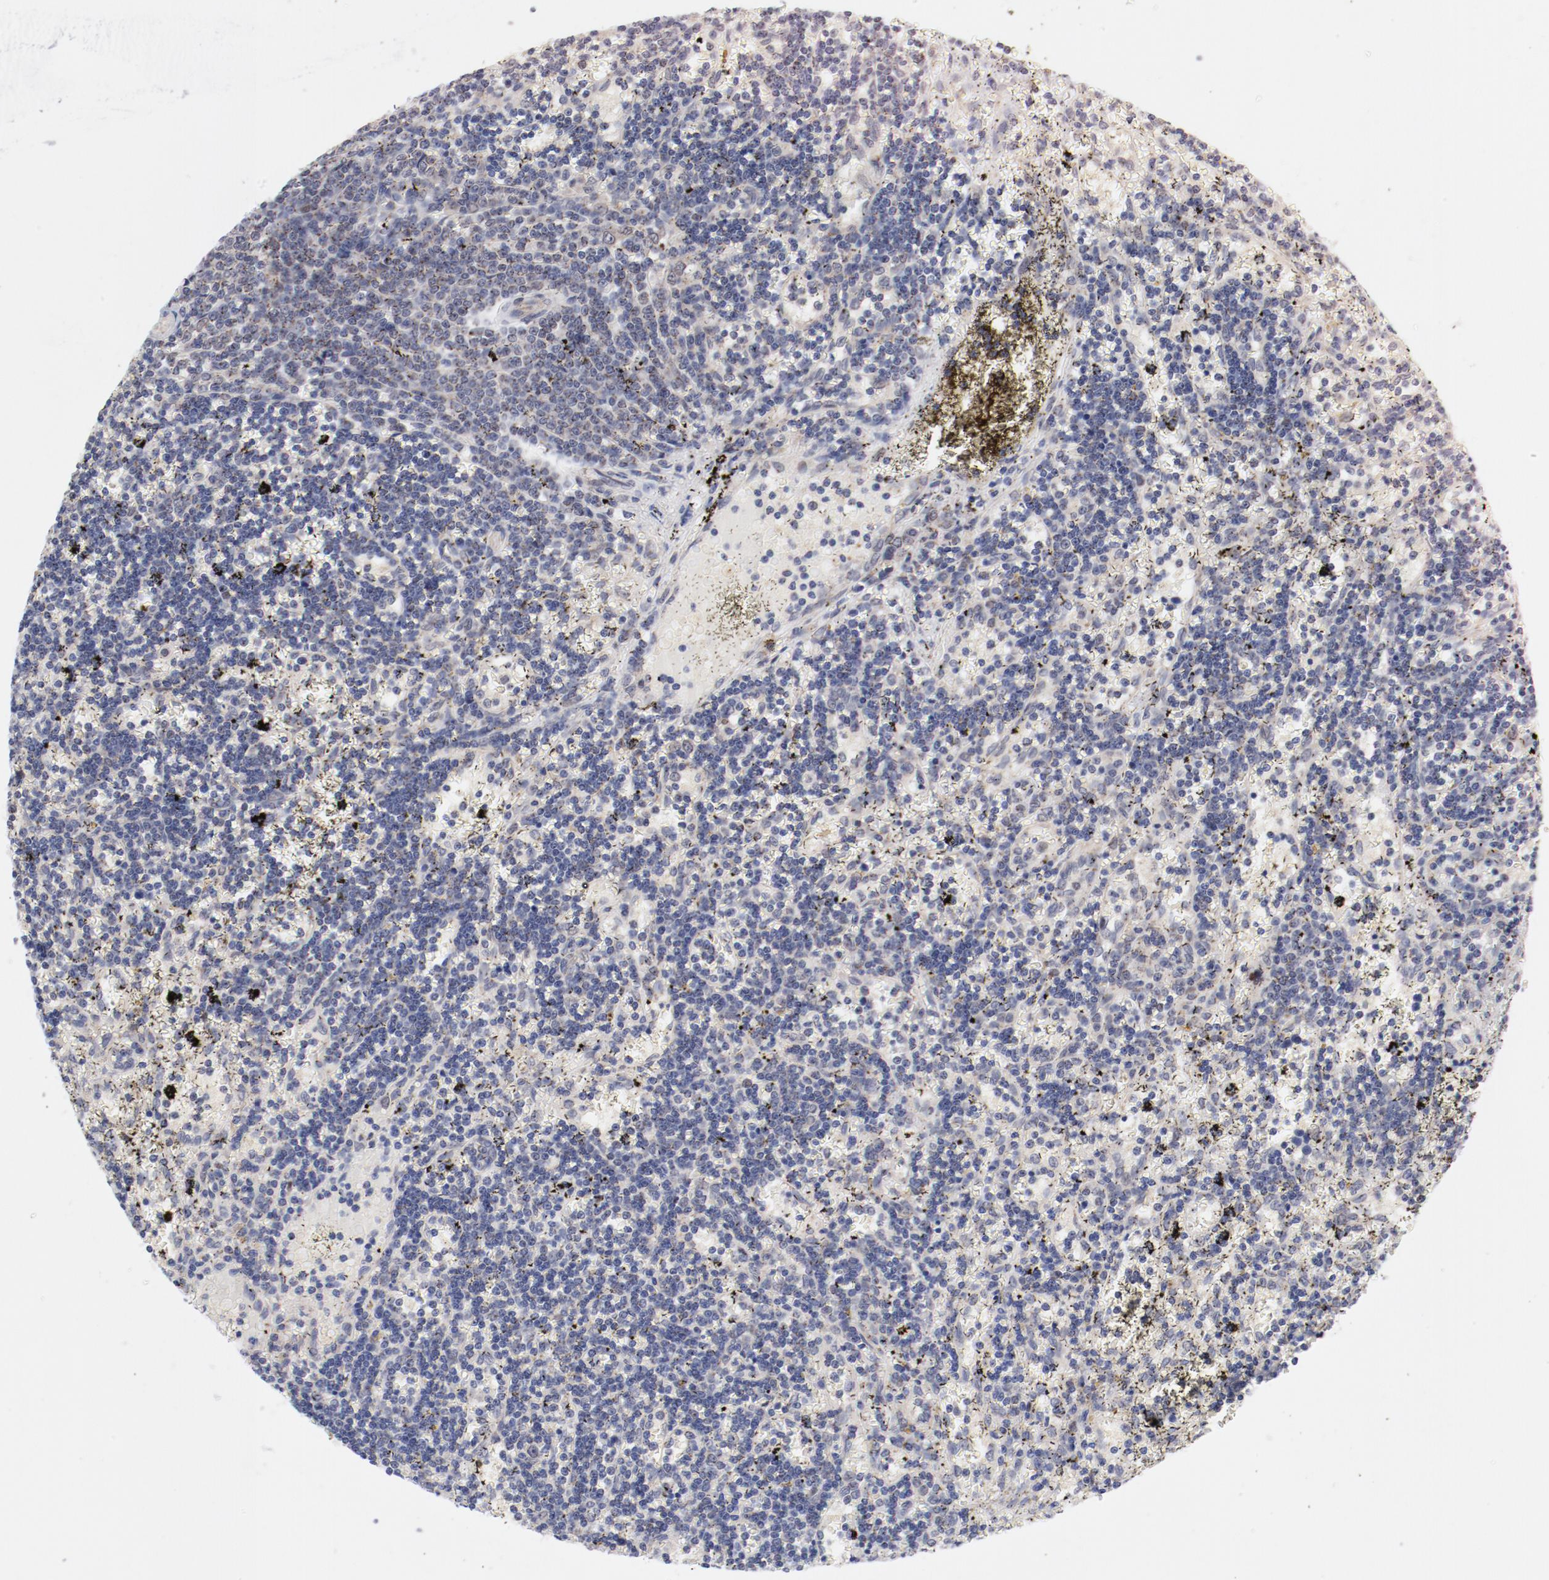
{"staining": {"intensity": "negative", "quantity": "none", "location": "none"}, "tissue": "lymphoma", "cell_type": "Tumor cells", "image_type": "cancer", "snomed": [{"axis": "morphology", "description": "Malignant lymphoma, non-Hodgkin's type, Low grade"}, {"axis": "topography", "description": "Spleen"}], "caption": "An immunohistochemistry histopathology image of lymphoma is shown. There is no staining in tumor cells of lymphoma.", "gene": "RPL12", "patient": {"sex": "male", "age": 60}}